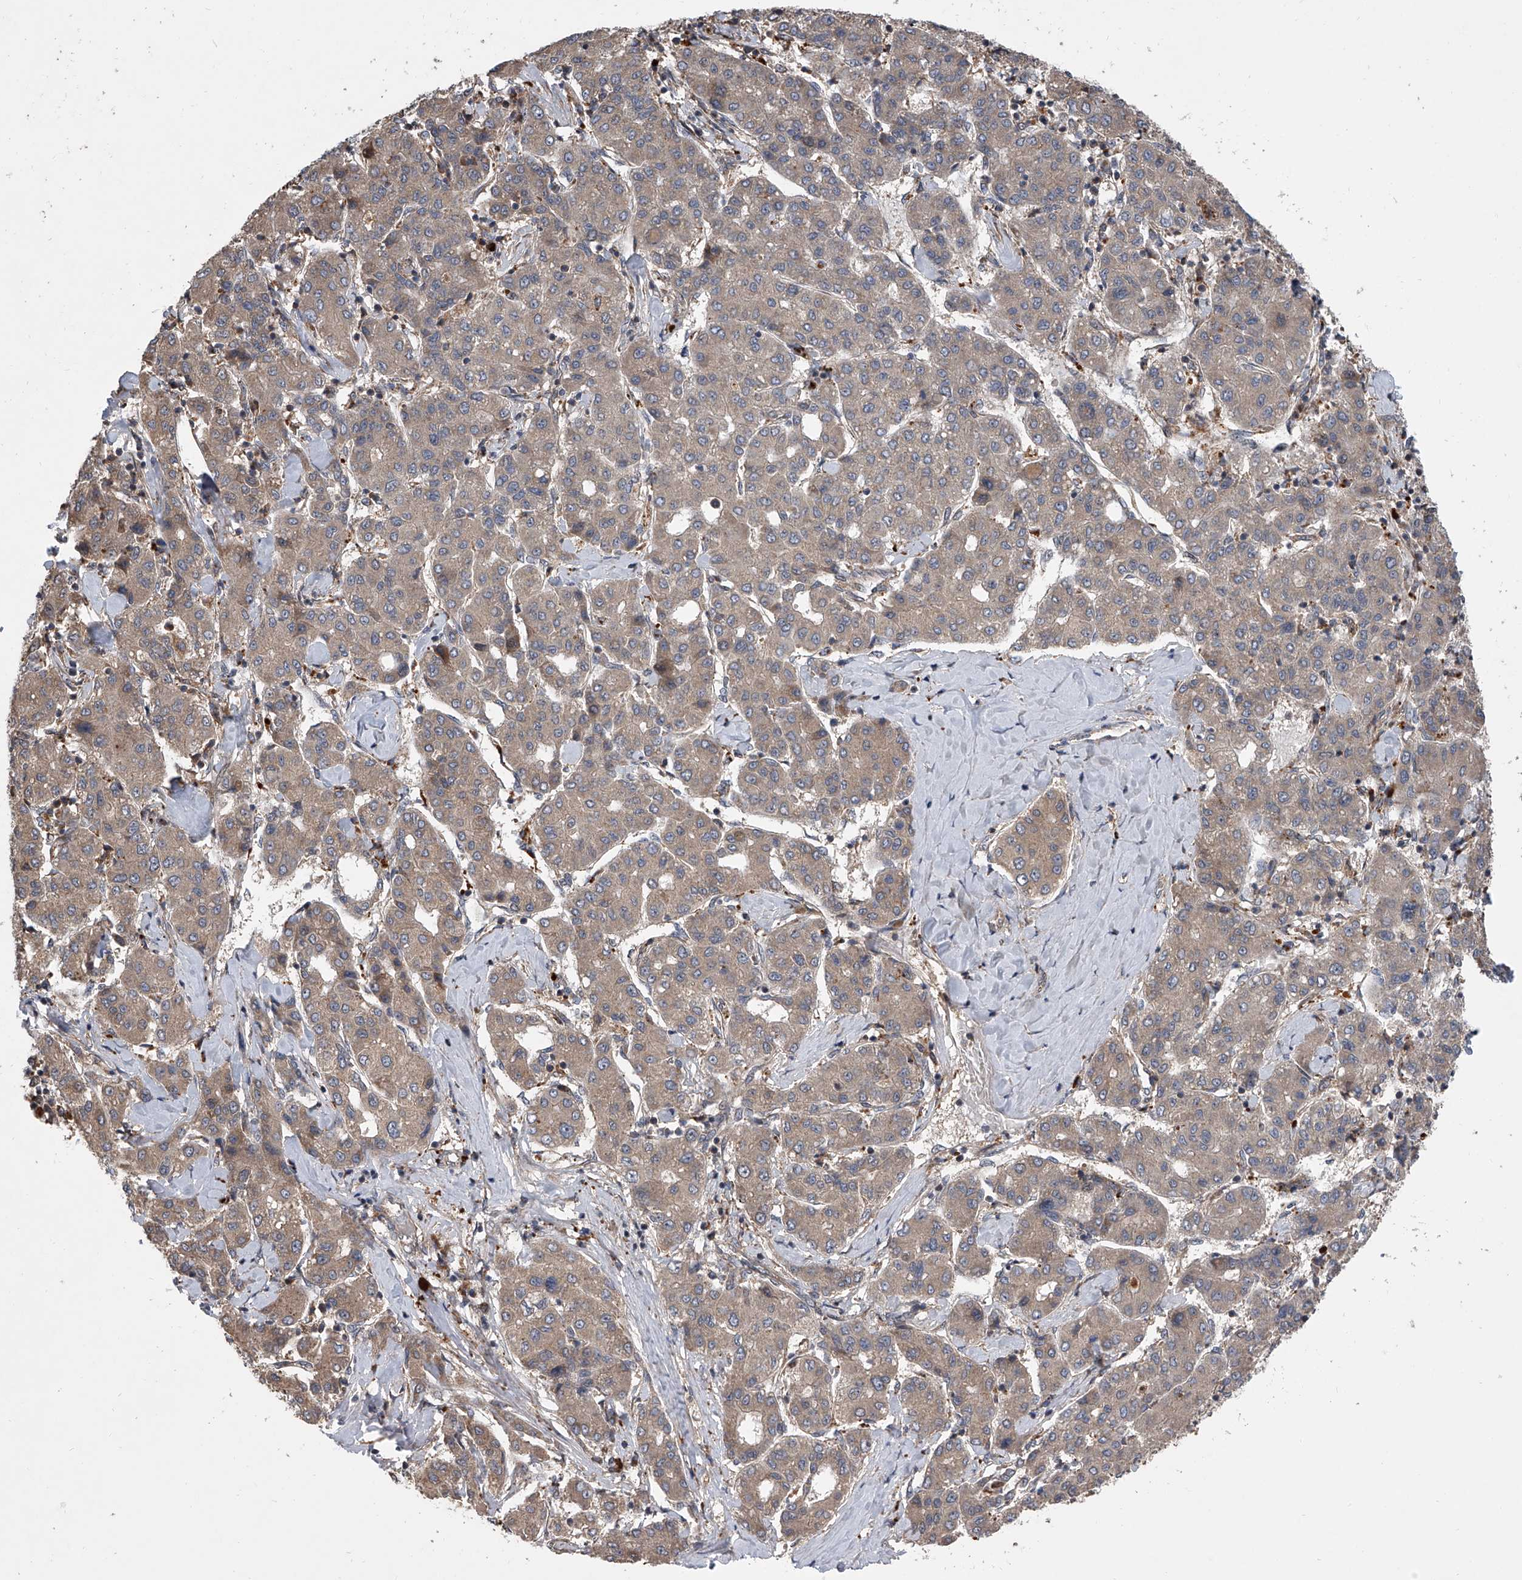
{"staining": {"intensity": "weak", "quantity": ">75%", "location": "cytoplasmic/membranous"}, "tissue": "liver cancer", "cell_type": "Tumor cells", "image_type": "cancer", "snomed": [{"axis": "morphology", "description": "Carcinoma, Hepatocellular, NOS"}, {"axis": "topography", "description": "Liver"}], "caption": "This image displays liver cancer stained with immunohistochemistry (IHC) to label a protein in brown. The cytoplasmic/membranous of tumor cells show weak positivity for the protein. Nuclei are counter-stained blue.", "gene": "GEMIN8", "patient": {"sex": "male", "age": 65}}